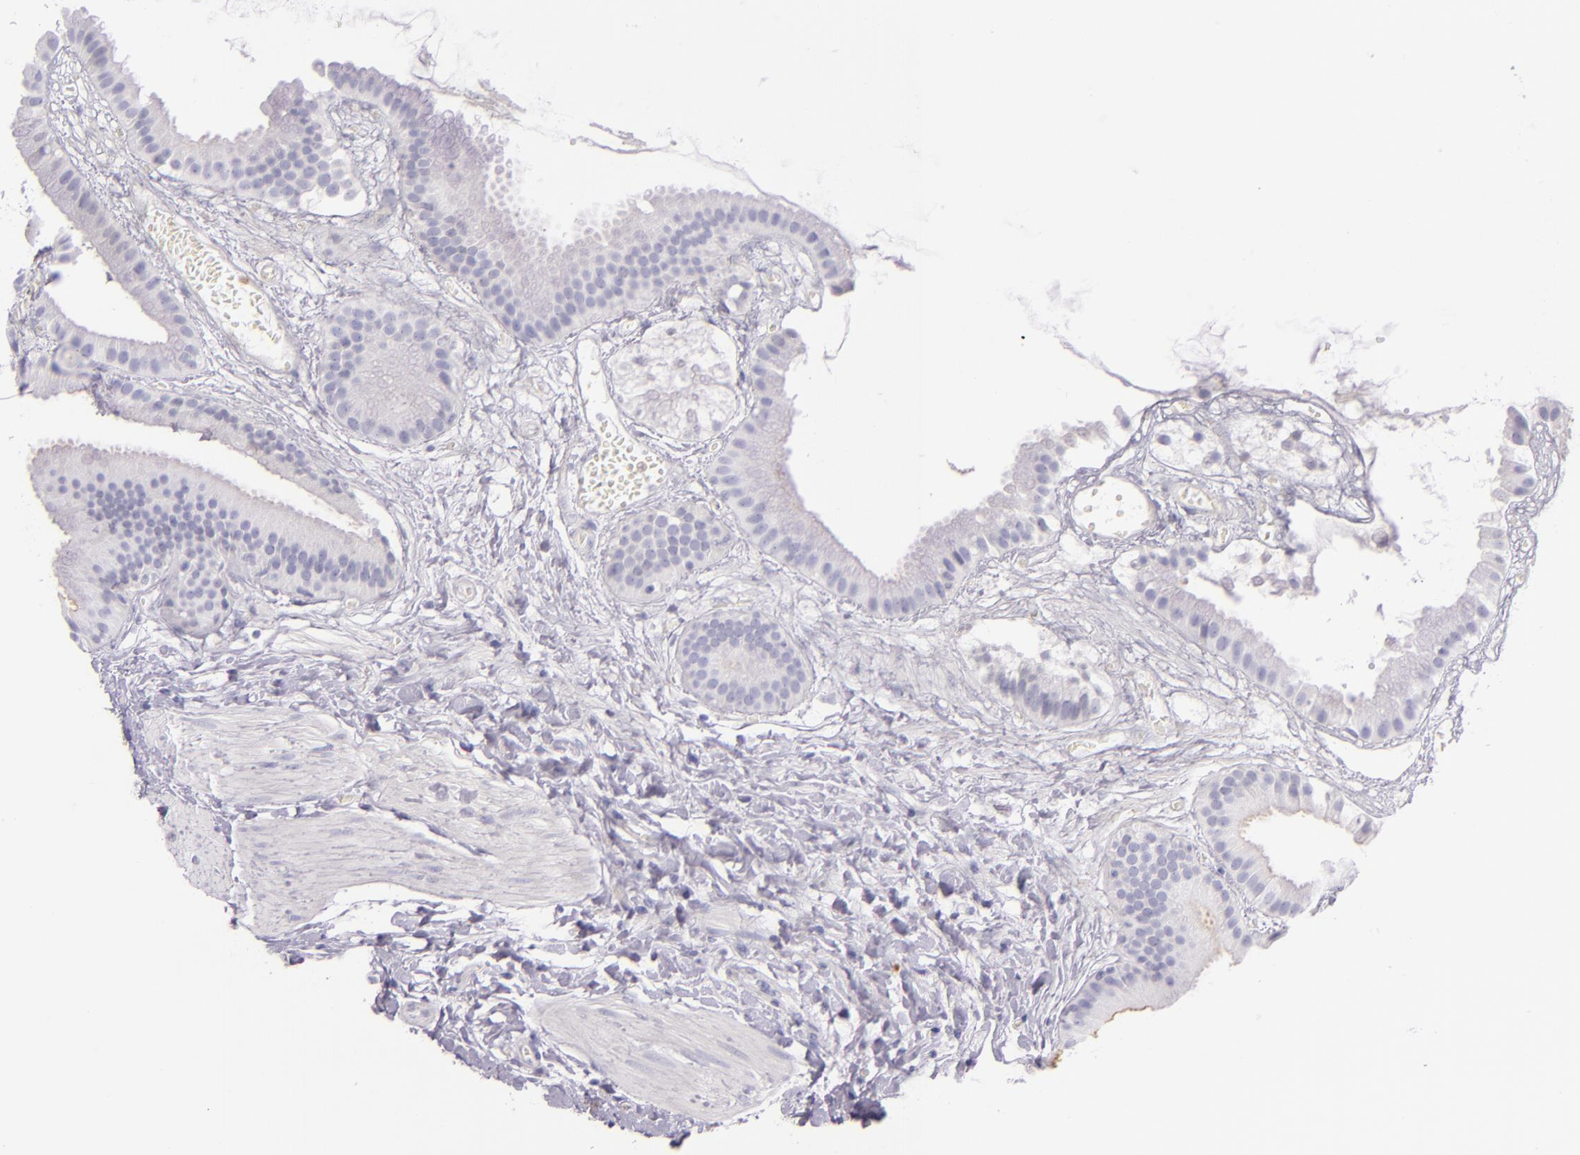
{"staining": {"intensity": "negative", "quantity": "none", "location": "none"}, "tissue": "gallbladder", "cell_type": "Glandular cells", "image_type": "normal", "snomed": [{"axis": "morphology", "description": "Normal tissue, NOS"}, {"axis": "topography", "description": "Gallbladder"}], "caption": "A high-resolution image shows immunohistochemistry staining of benign gallbladder, which displays no significant expression in glandular cells.", "gene": "CEACAM1", "patient": {"sex": "female", "age": 63}}